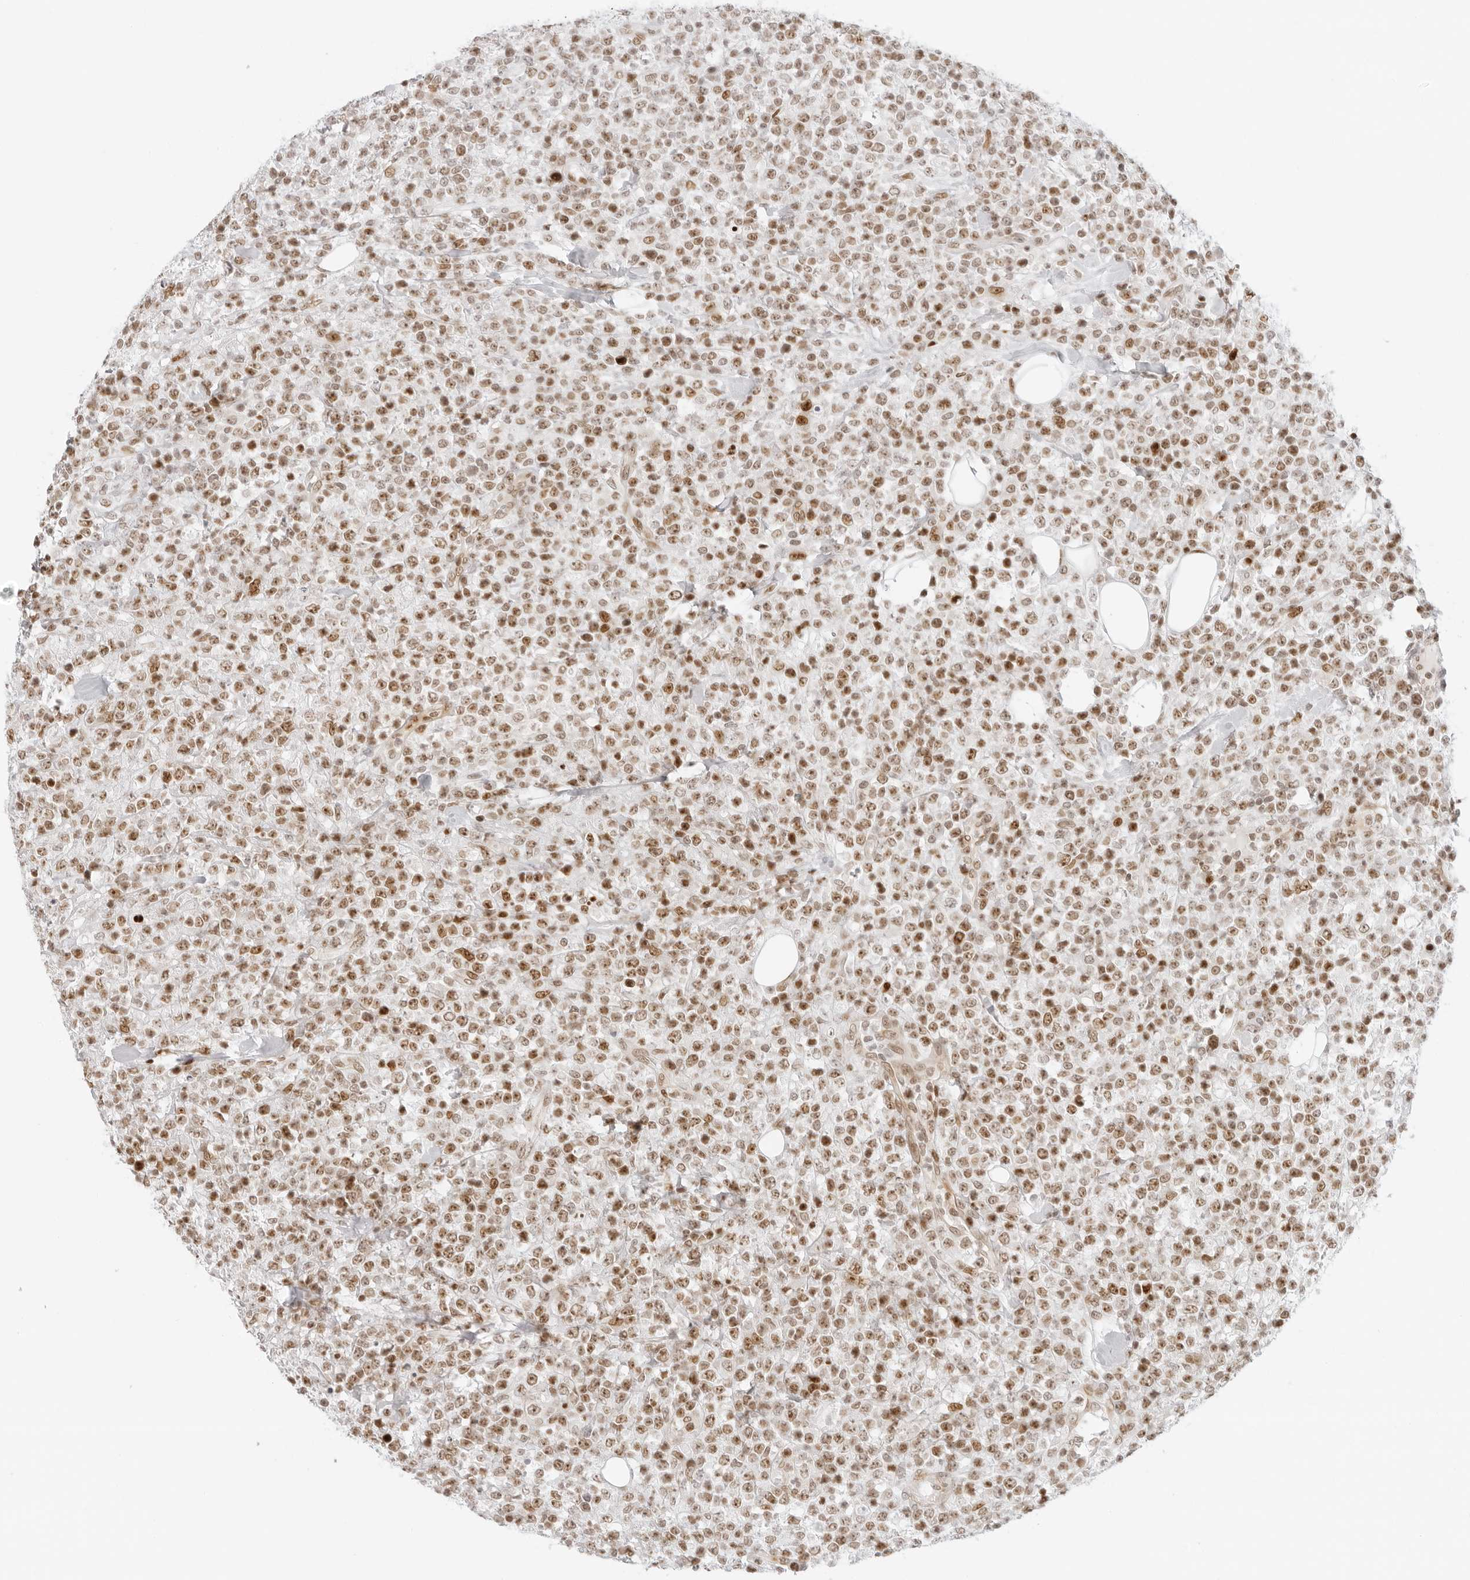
{"staining": {"intensity": "moderate", "quantity": ">75%", "location": "nuclear"}, "tissue": "lymphoma", "cell_type": "Tumor cells", "image_type": "cancer", "snomed": [{"axis": "morphology", "description": "Malignant lymphoma, non-Hodgkin's type, High grade"}, {"axis": "topography", "description": "Colon"}], "caption": "The micrograph reveals immunohistochemical staining of lymphoma. There is moderate nuclear expression is appreciated in approximately >75% of tumor cells. (DAB (3,3'-diaminobenzidine) IHC with brightfield microscopy, high magnification).", "gene": "RCC1", "patient": {"sex": "female", "age": 53}}